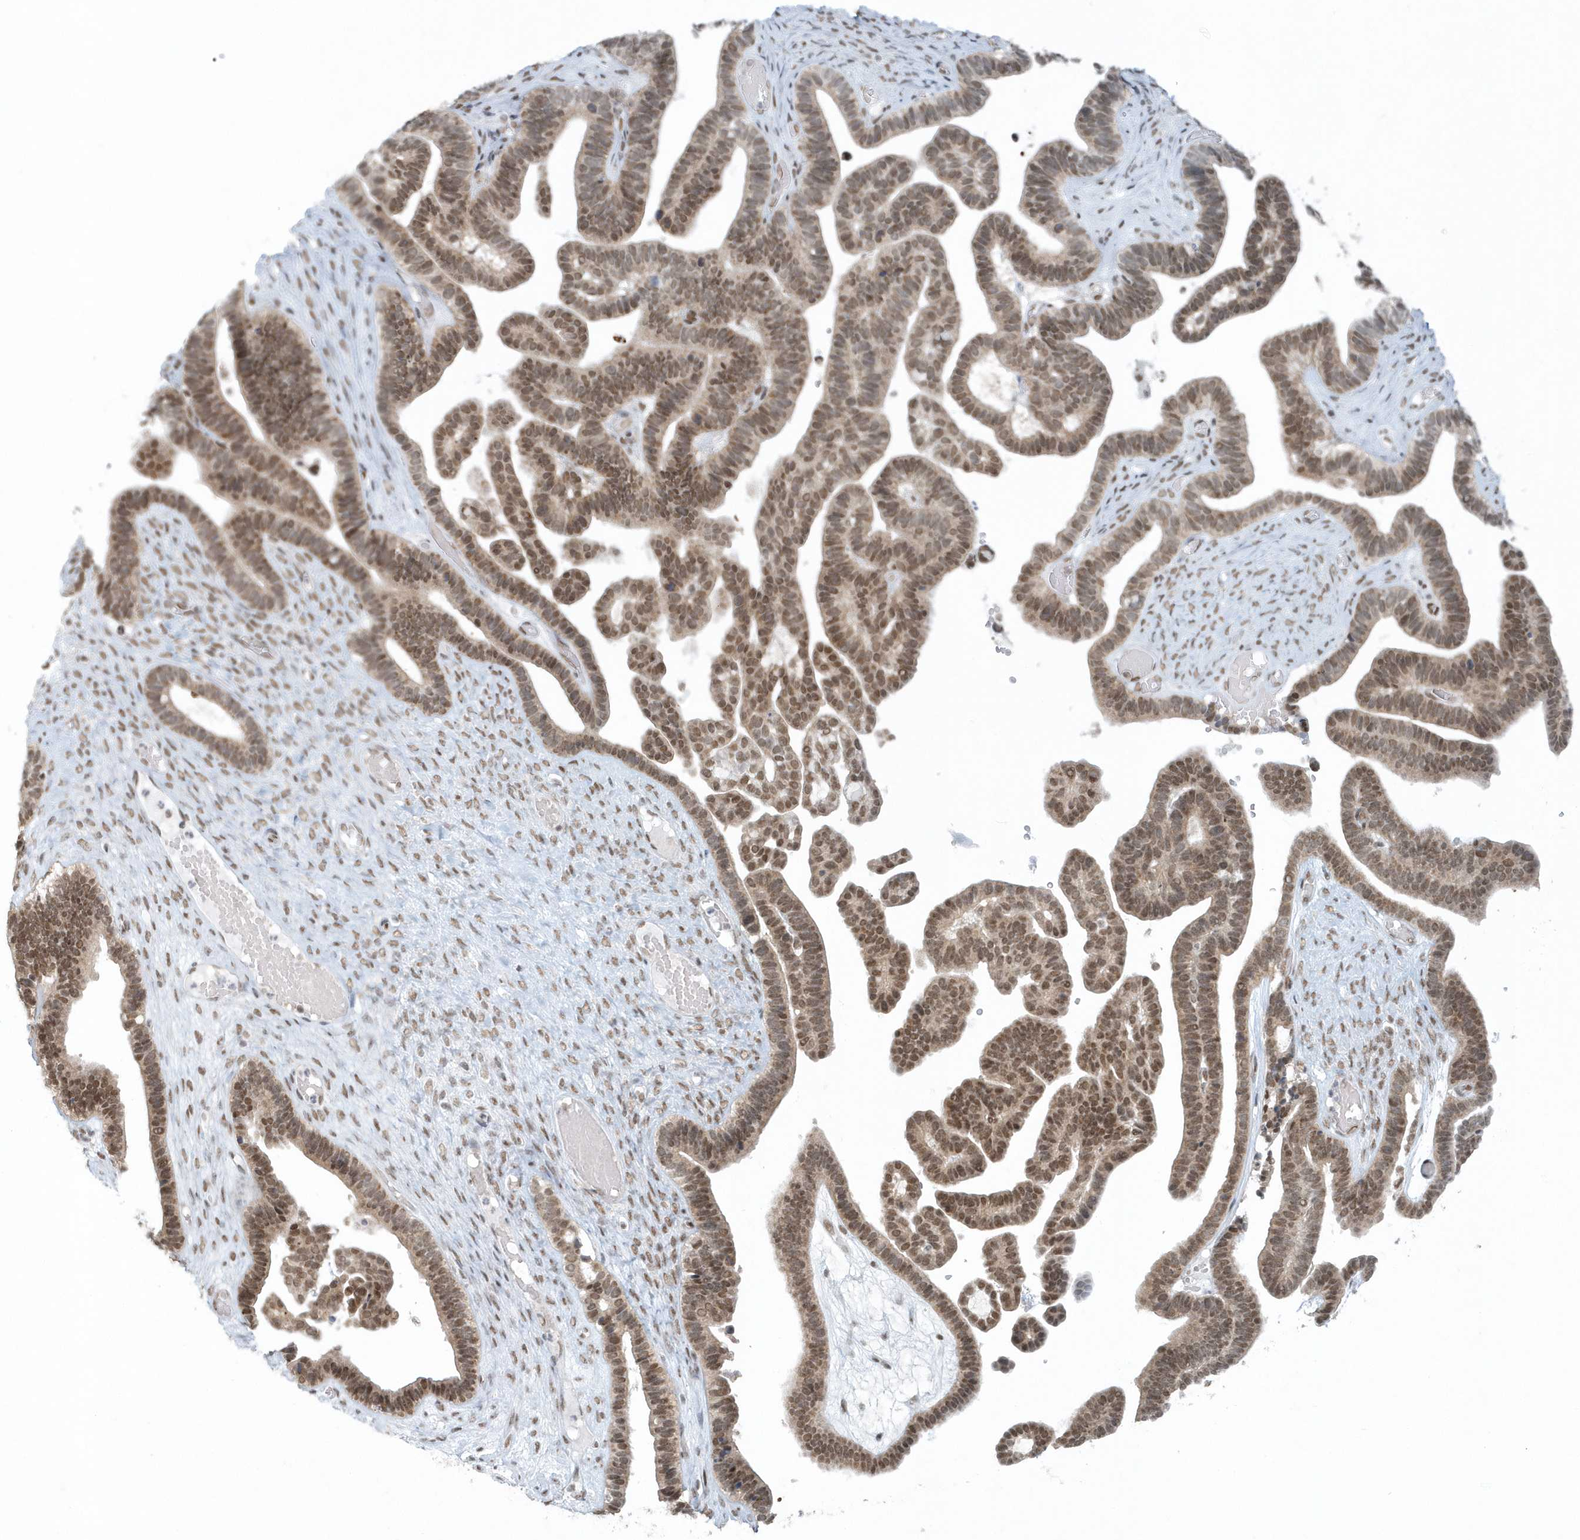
{"staining": {"intensity": "moderate", "quantity": ">75%", "location": "nuclear"}, "tissue": "ovarian cancer", "cell_type": "Tumor cells", "image_type": "cancer", "snomed": [{"axis": "morphology", "description": "Cystadenocarcinoma, serous, NOS"}, {"axis": "topography", "description": "Ovary"}], "caption": "Immunohistochemical staining of ovarian serous cystadenocarcinoma shows moderate nuclear protein expression in approximately >75% of tumor cells.", "gene": "YTHDC1", "patient": {"sex": "female", "age": 56}}